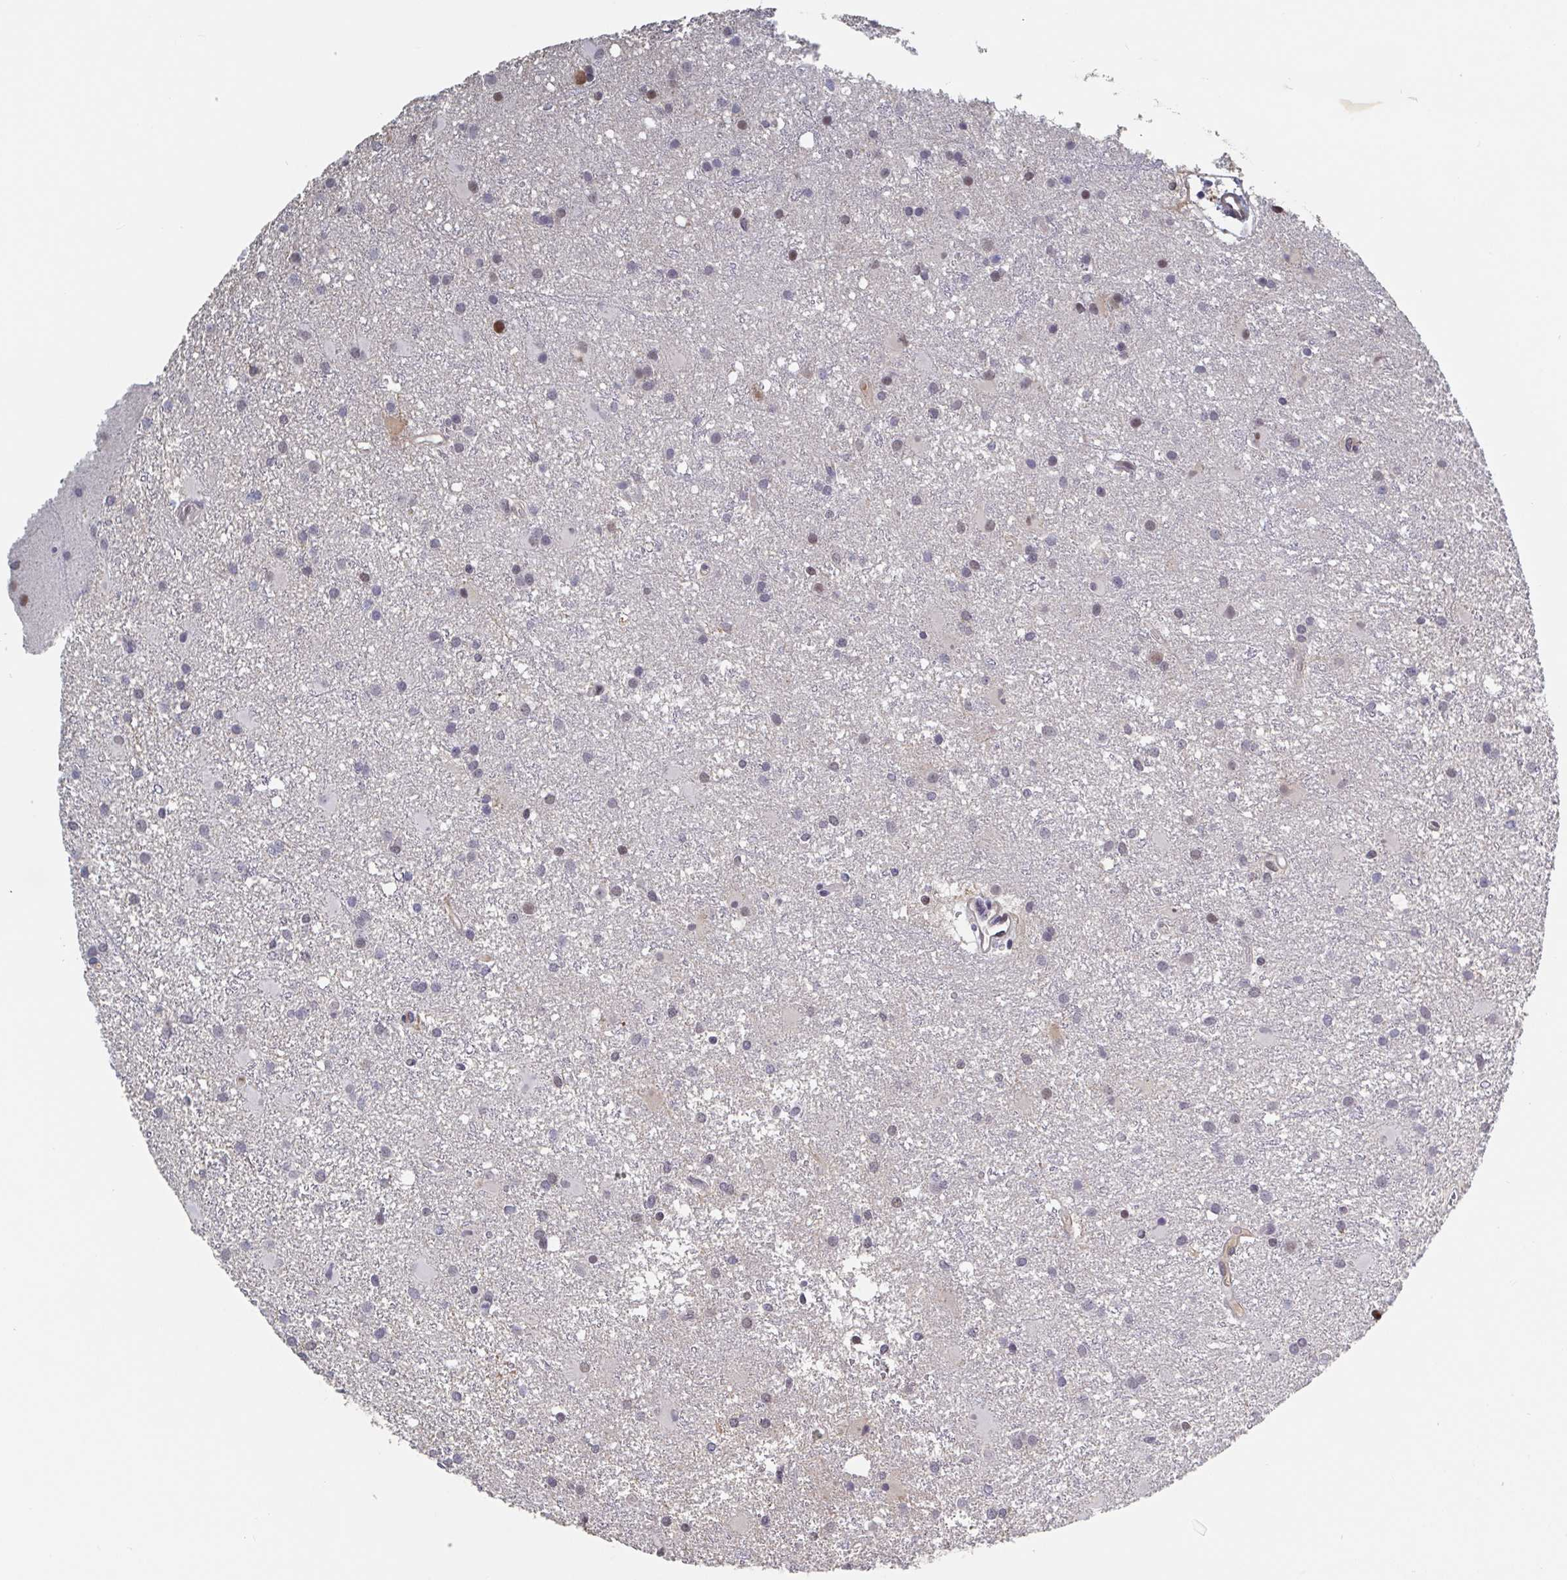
{"staining": {"intensity": "moderate", "quantity": "25%-75%", "location": "nuclear"}, "tissue": "glioma", "cell_type": "Tumor cells", "image_type": "cancer", "snomed": [{"axis": "morphology", "description": "Glioma, malignant, High grade"}, {"axis": "topography", "description": "Brain"}], "caption": "Human glioma stained for a protein (brown) exhibits moderate nuclear positive positivity in about 25%-75% of tumor cells.", "gene": "BCL7B", "patient": {"sex": "male", "age": 55}}